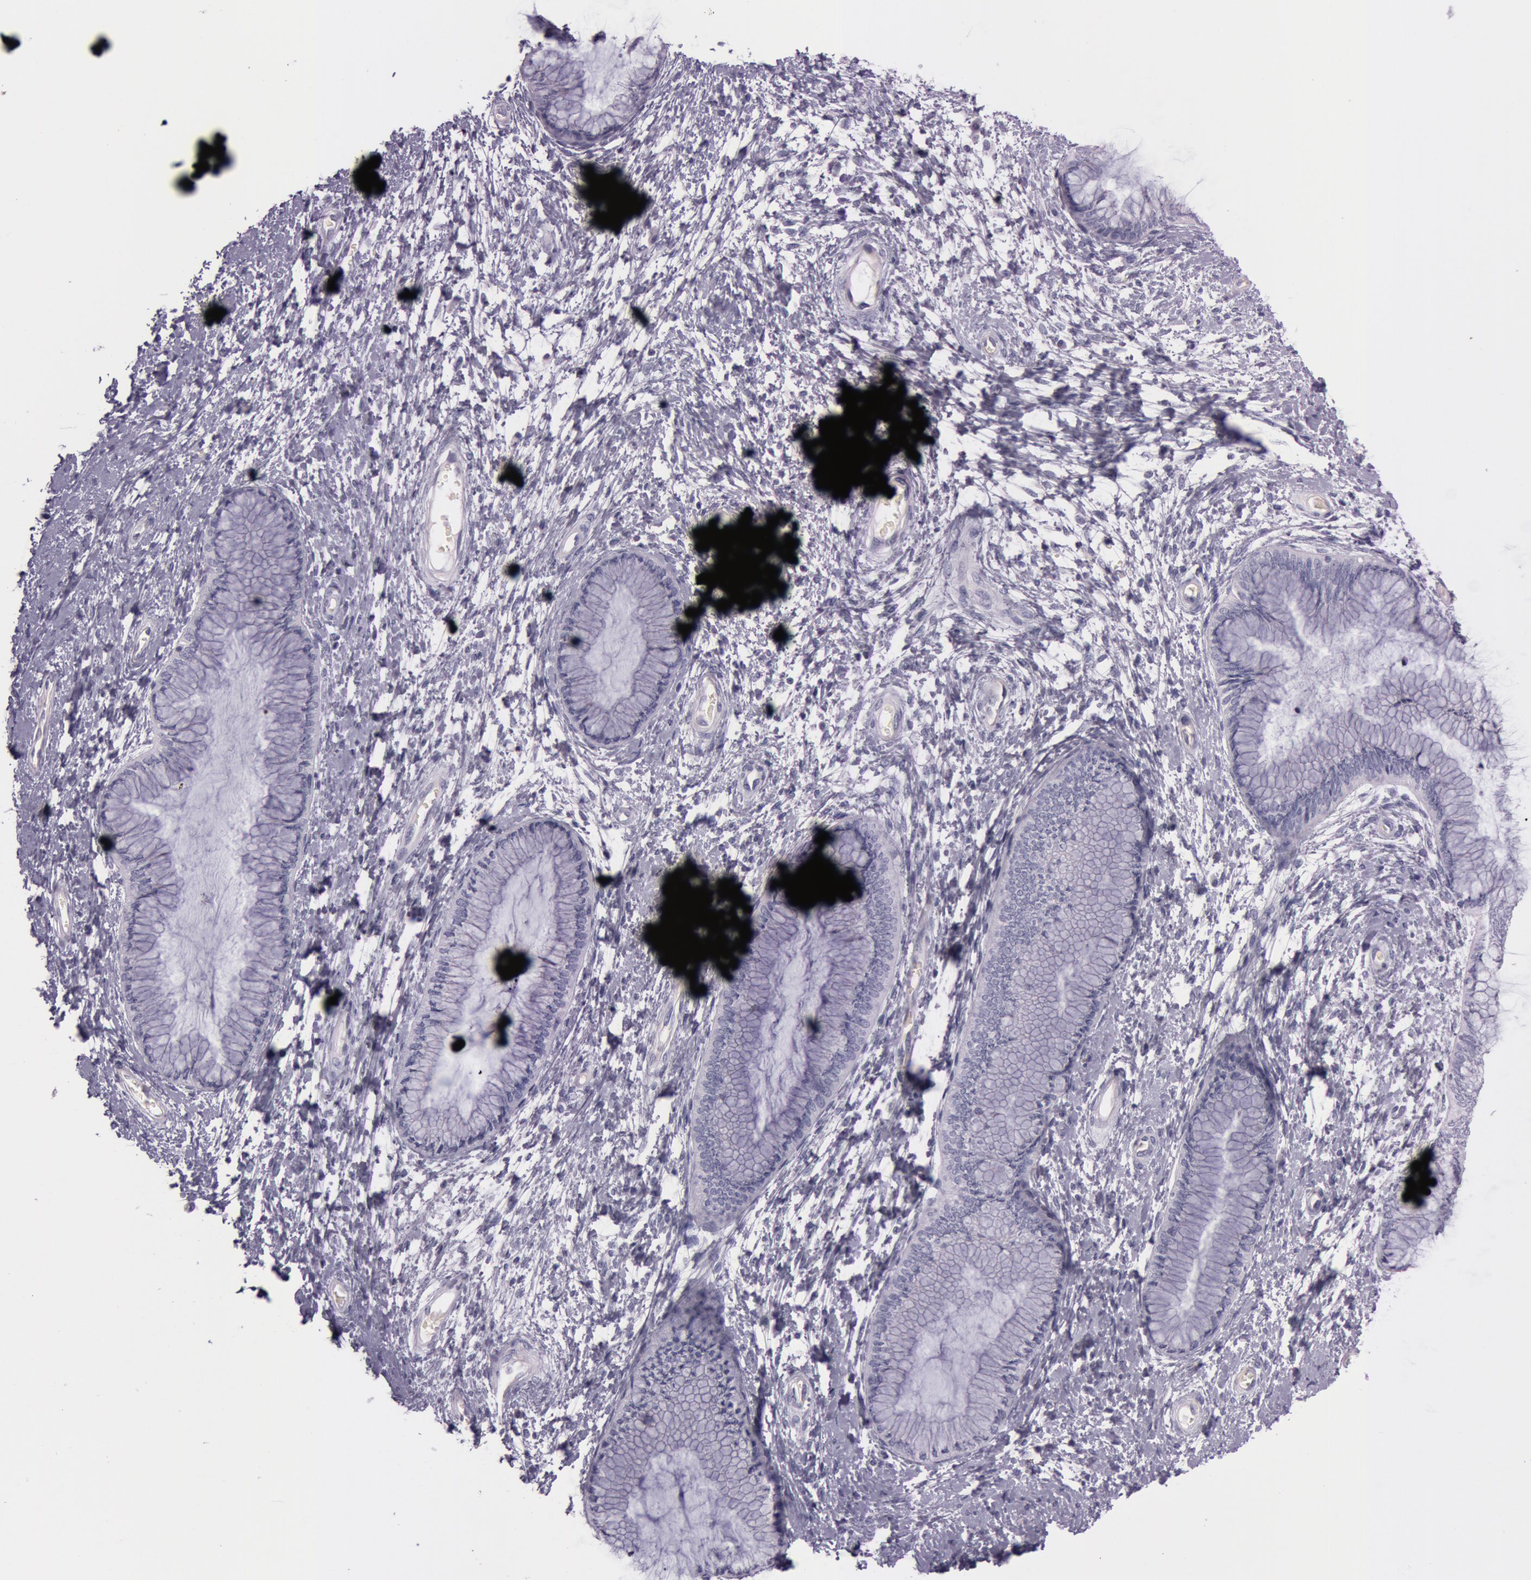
{"staining": {"intensity": "negative", "quantity": "none", "location": "none"}, "tissue": "cervix", "cell_type": "Glandular cells", "image_type": "normal", "snomed": [{"axis": "morphology", "description": "Normal tissue, NOS"}, {"axis": "topography", "description": "Cervix"}], "caption": "High magnification brightfield microscopy of unremarkable cervix stained with DAB (brown) and counterstained with hematoxylin (blue): glandular cells show no significant expression. (IHC, brightfield microscopy, high magnification).", "gene": "FOLH1", "patient": {"sex": "female", "age": 27}}